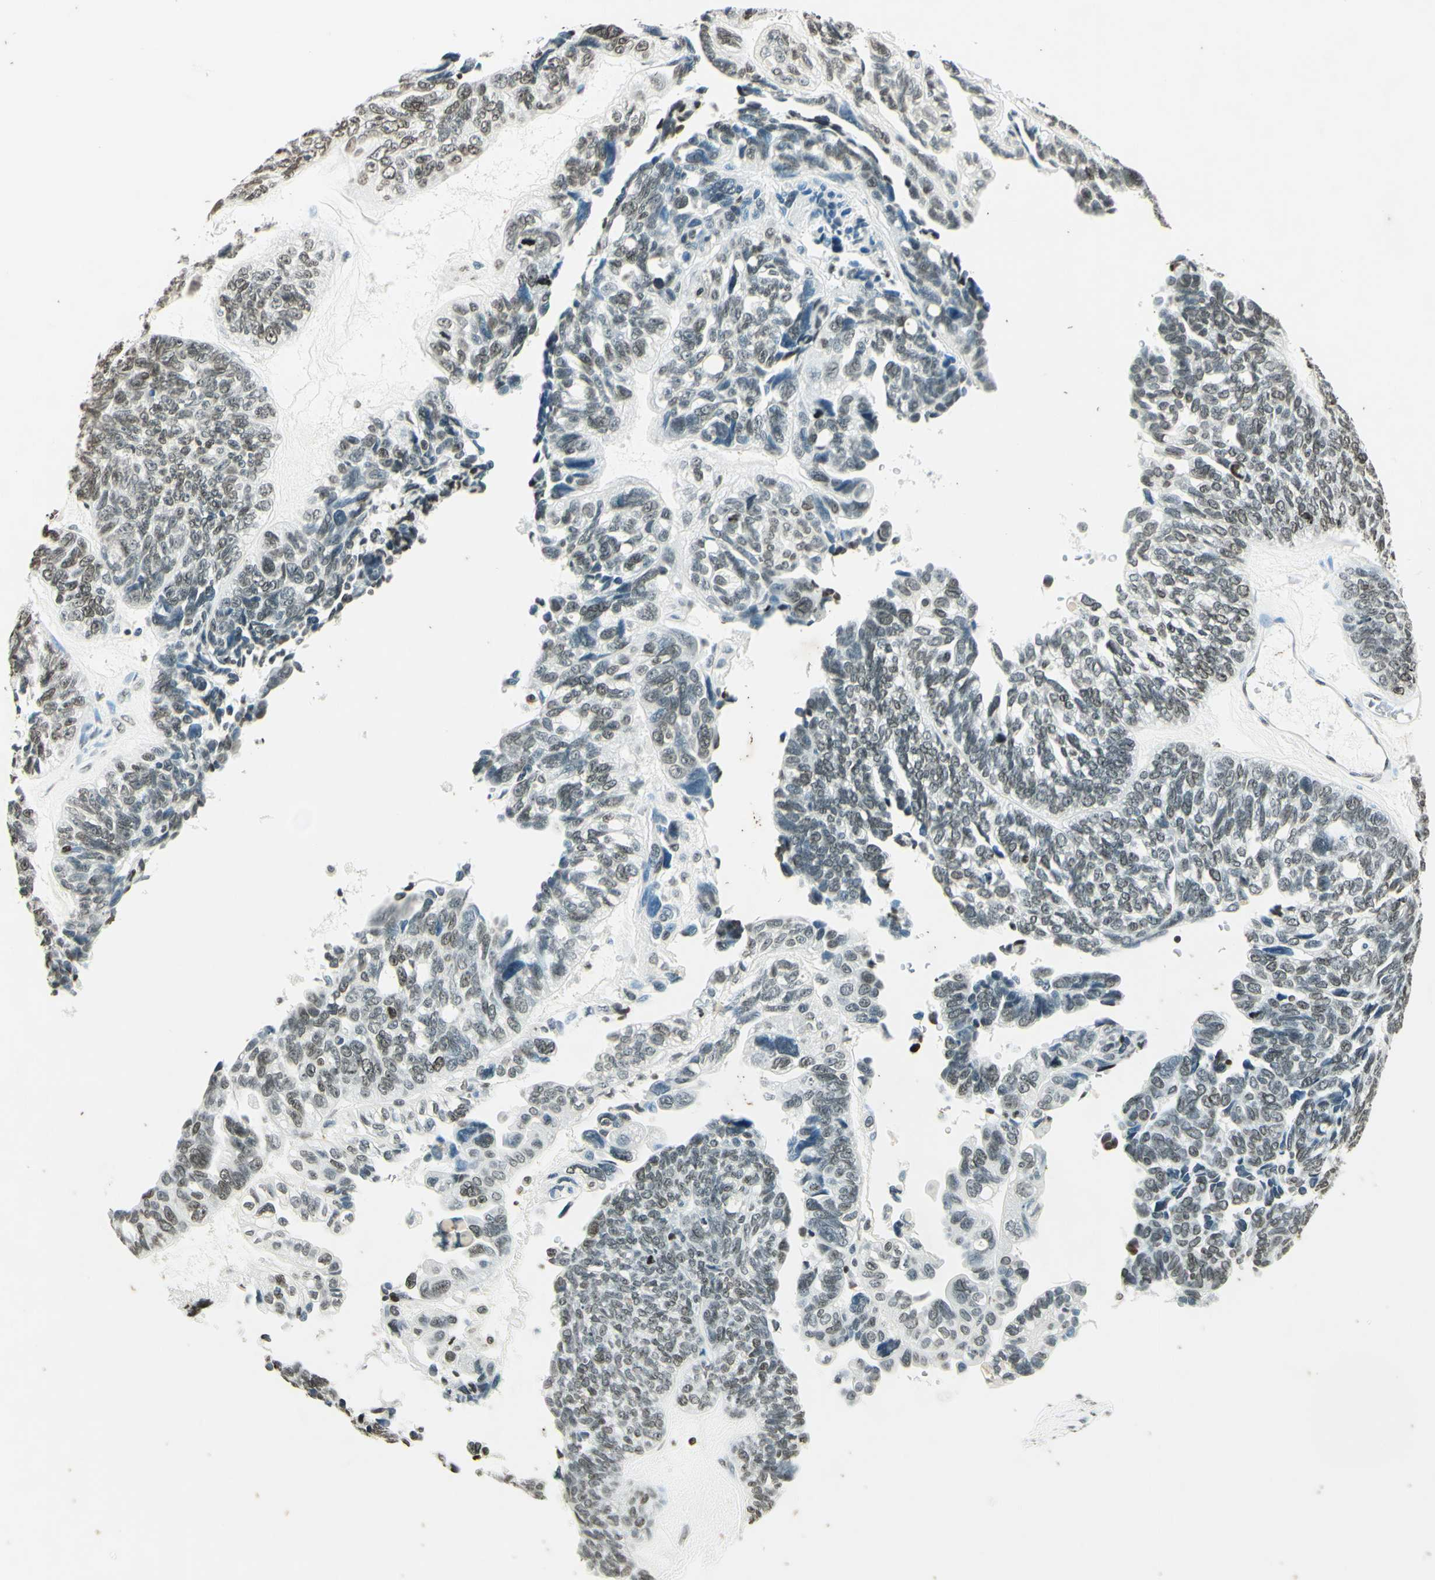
{"staining": {"intensity": "weak", "quantity": "25%-75%", "location": "nuclear"}, "tissue": "ovarian cancer", "cell_type": "Tumor cells", "image_type": "cancer", "snomed": [{"axis": "morphology", "description": "Cystadenocarcinoma, serous, NOS"}, {"axis": "topography", "description": "Ovary"}], "caption": "Immunohistochemistry (IHC) staining of ovarian cancer, which reveals low levels of weak nuclear staining in approximately 25%-75% of tumor cells indicating weak nuclear protein staining. The staining was performed using DAB (3,3'-diaminobenzidine) (brown) for protein detection and nuclei were counterstained in hematoxylin (blue).", "gene": "MSH2", "patient": {"sex": "female", "age": 79}}